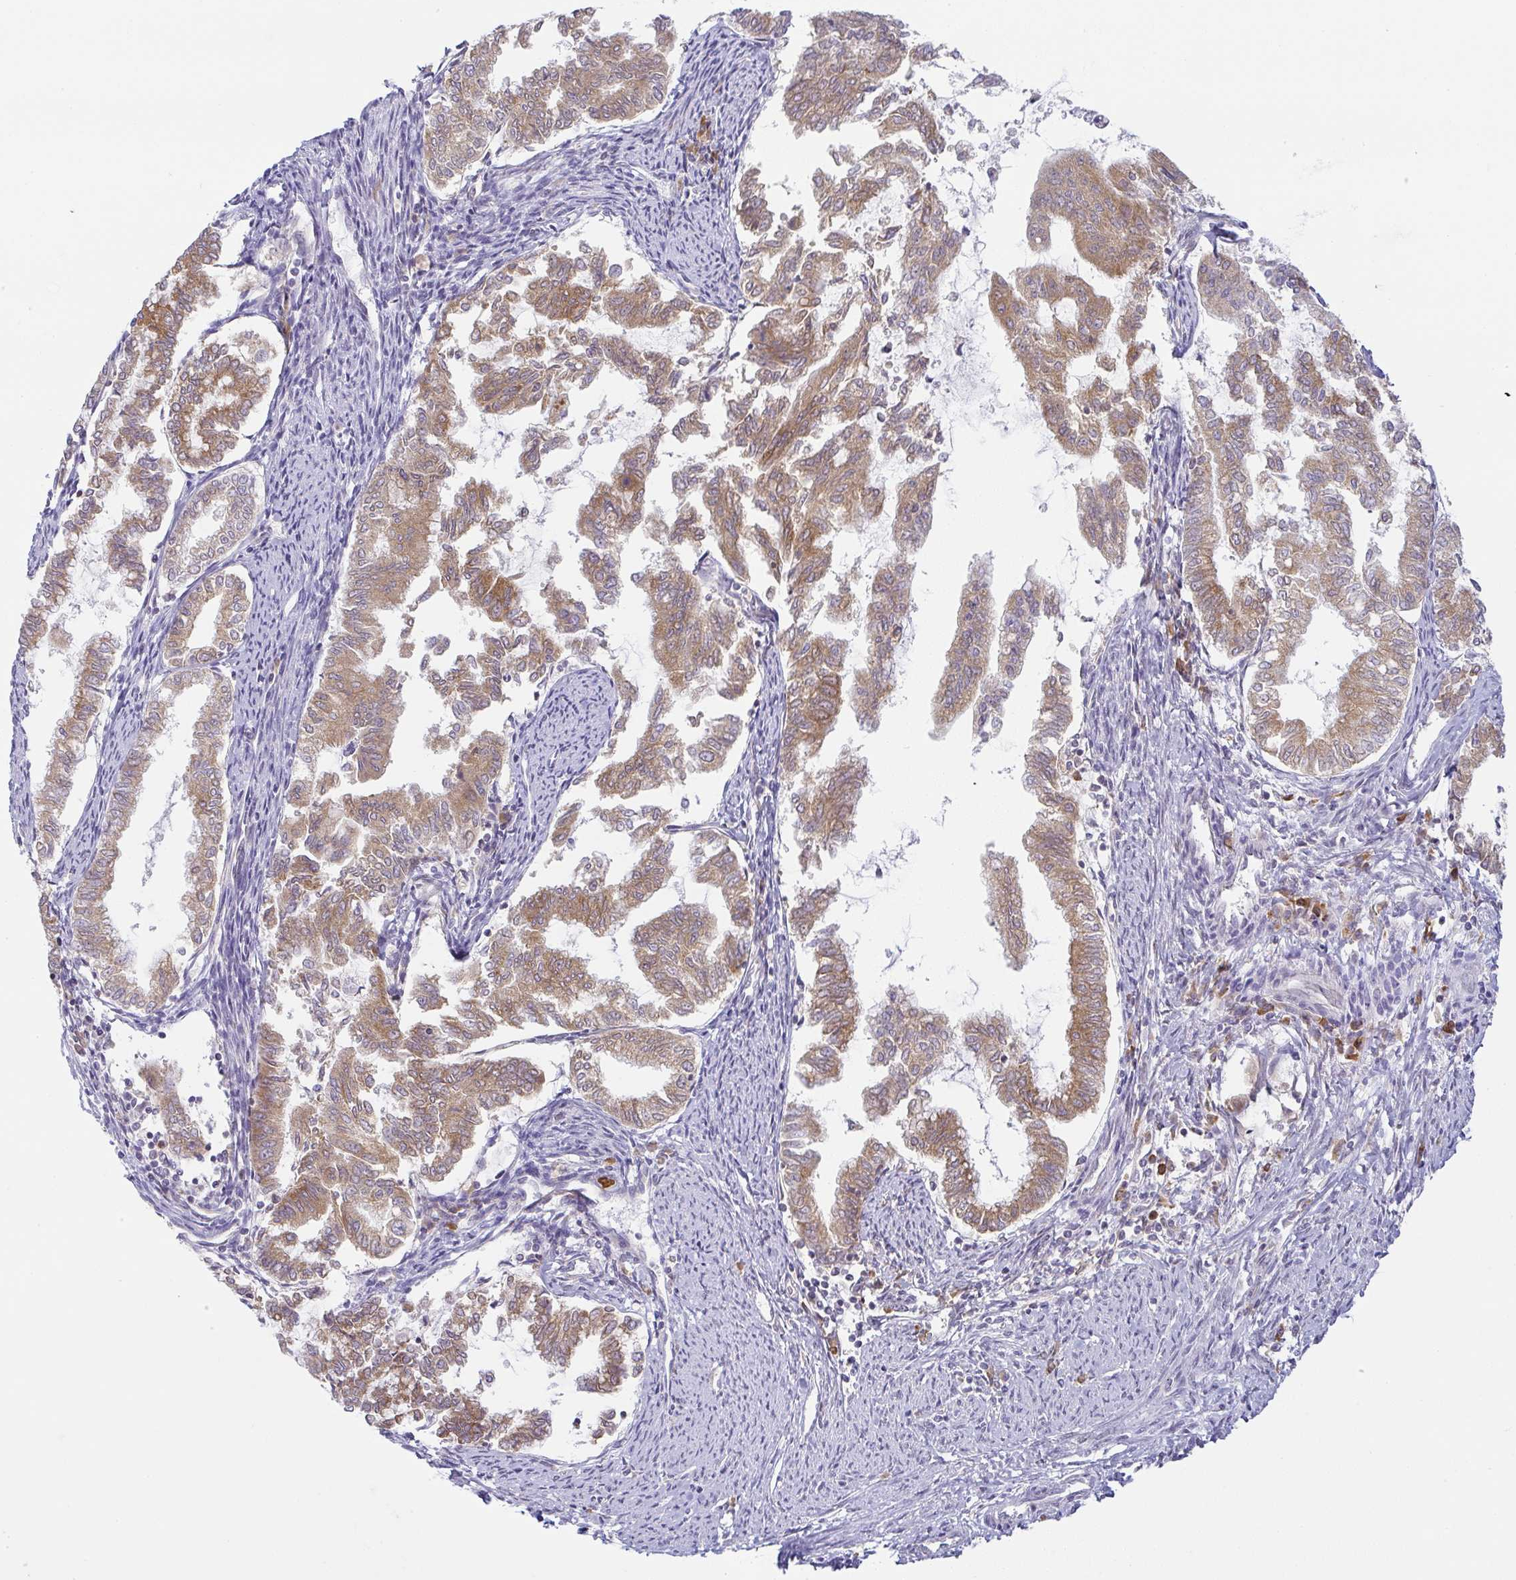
{"staining": {"intensity": "moderate", "quantity": ">75%", "location": "cytoplasmic/membranous"}, "tissue": "endometrial cancer", "cell_type": "Tumor cells", "image_type": "cancer", "snomed": [{"axis": "morphology", "description": "Adenocarcinoma, NOS"}, {"axis": "topography", "description": "Endometrium"}], "caption": "Endometrial adenocarcinoma stained with DAB (3,3'-diaminobenzidine) immunohistochemistry reveals medium levels of moderate cytoplasmic/membranous positivity in approximately >75% of tumor cells.", "gene": "DERL2", "patient": {"sex": "female", "age": 79}}